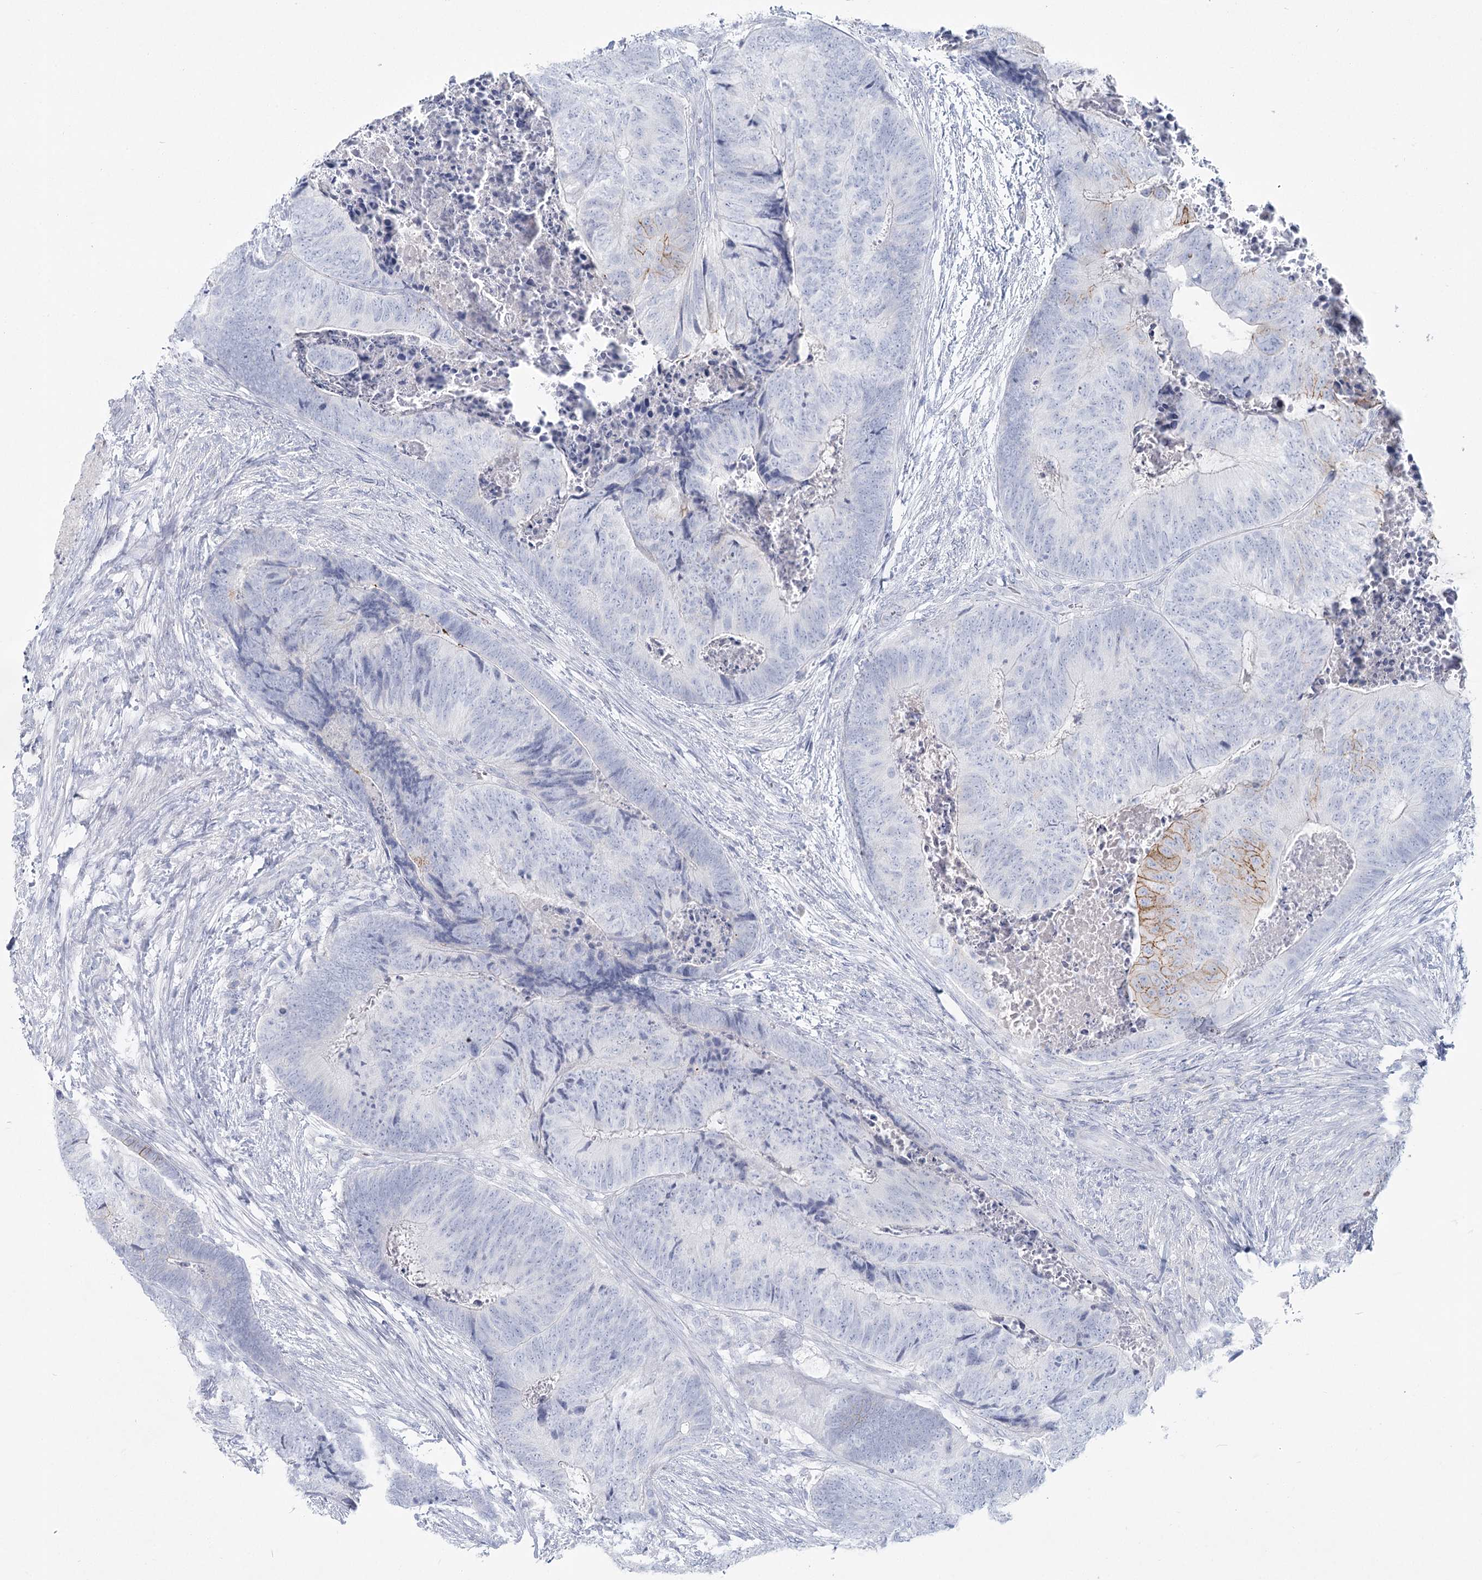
{"staining": {"intensity": "weak", "quantity": "<25%", "location": "cytoplasmic/membranous"}, "tissue": "colorectal cancer", "cell_type": "Tumor cells", "image_type": "cancer", "snomed": [{"axis": "morphology", "description": "Adenocarcinoma, NOS"}, {"axis": "topography", "description": "Colon"}], "caption": "Immunohistochemical staining of colorectal adenocarcinoma displays no significant positivity in tumor cells. The staining is performed using DAB brown chromogen with nuclei counter-stained in using hematoxylin.", "gene": "IFIT5", "patient": {"sex": "female", "age": 67}}